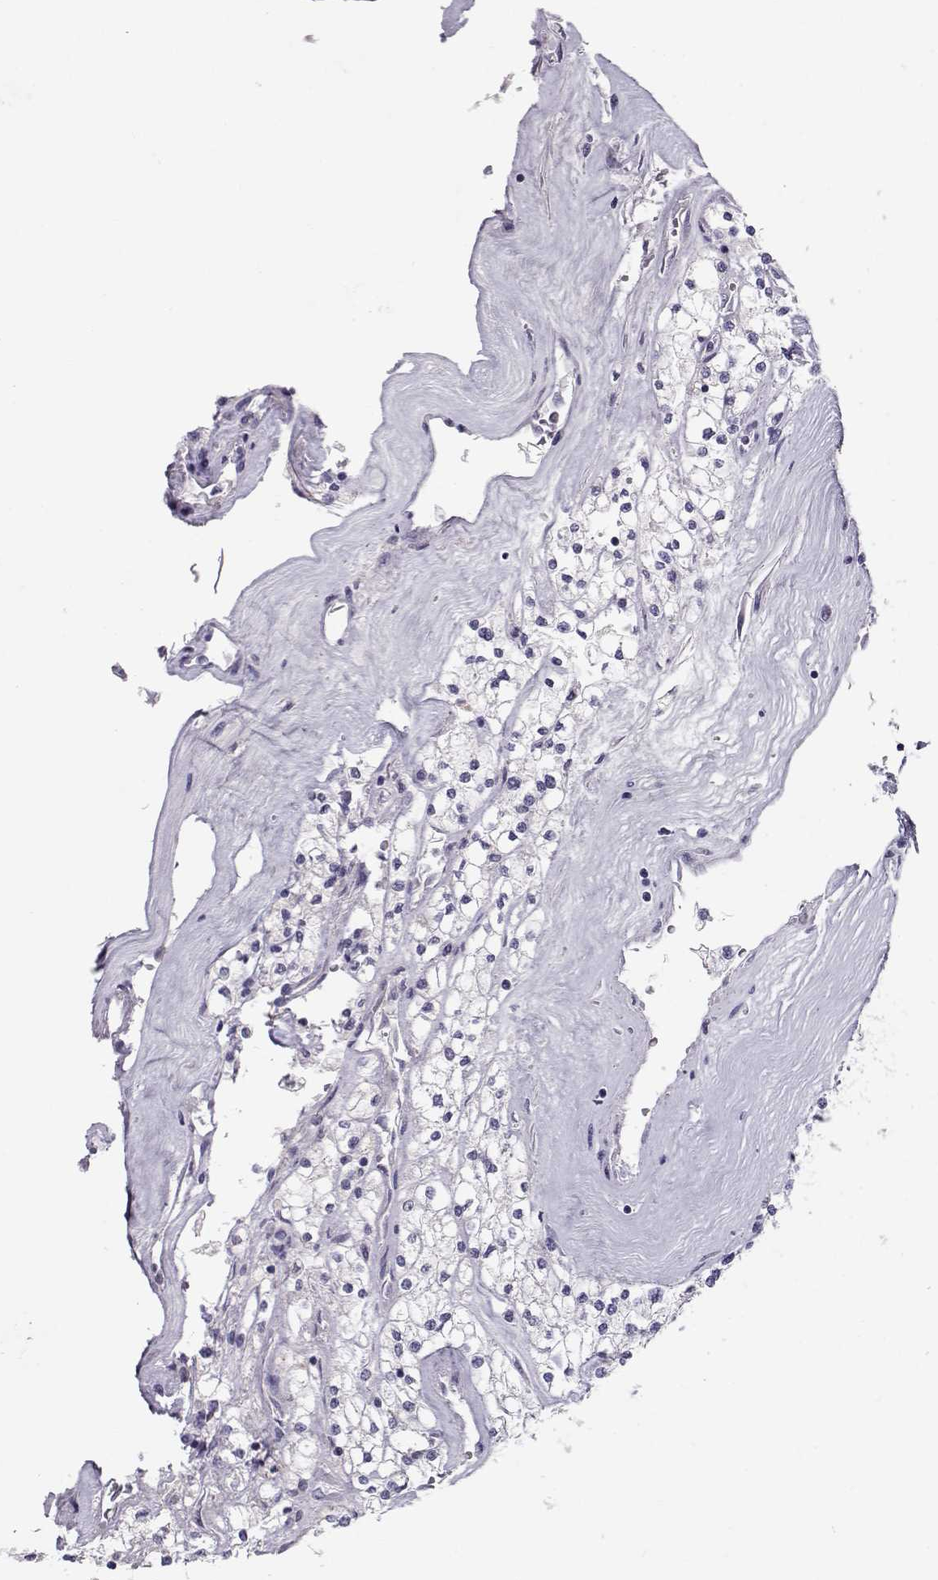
{"staining": {"intensity": "negative", "quantity": "none", "location": "none"}, "tissue": "renal cancer", "cell_type": "Tumor cells", "image_type": "cancer", "snomed": [{"axis": "morphology", "description": "Adenocarcinoma, NOS"}, {"axis": "topography", "description": "Kidney"}], "caption": "An immunohistochemistry photomicrograph of renal cancer (adenocarcinoma) is shown. There is no staining in tumor cells of renal cancer (adenocarcinoma).", "gene": "GRK1", "patient": {"sex": "male", "age": 80}}